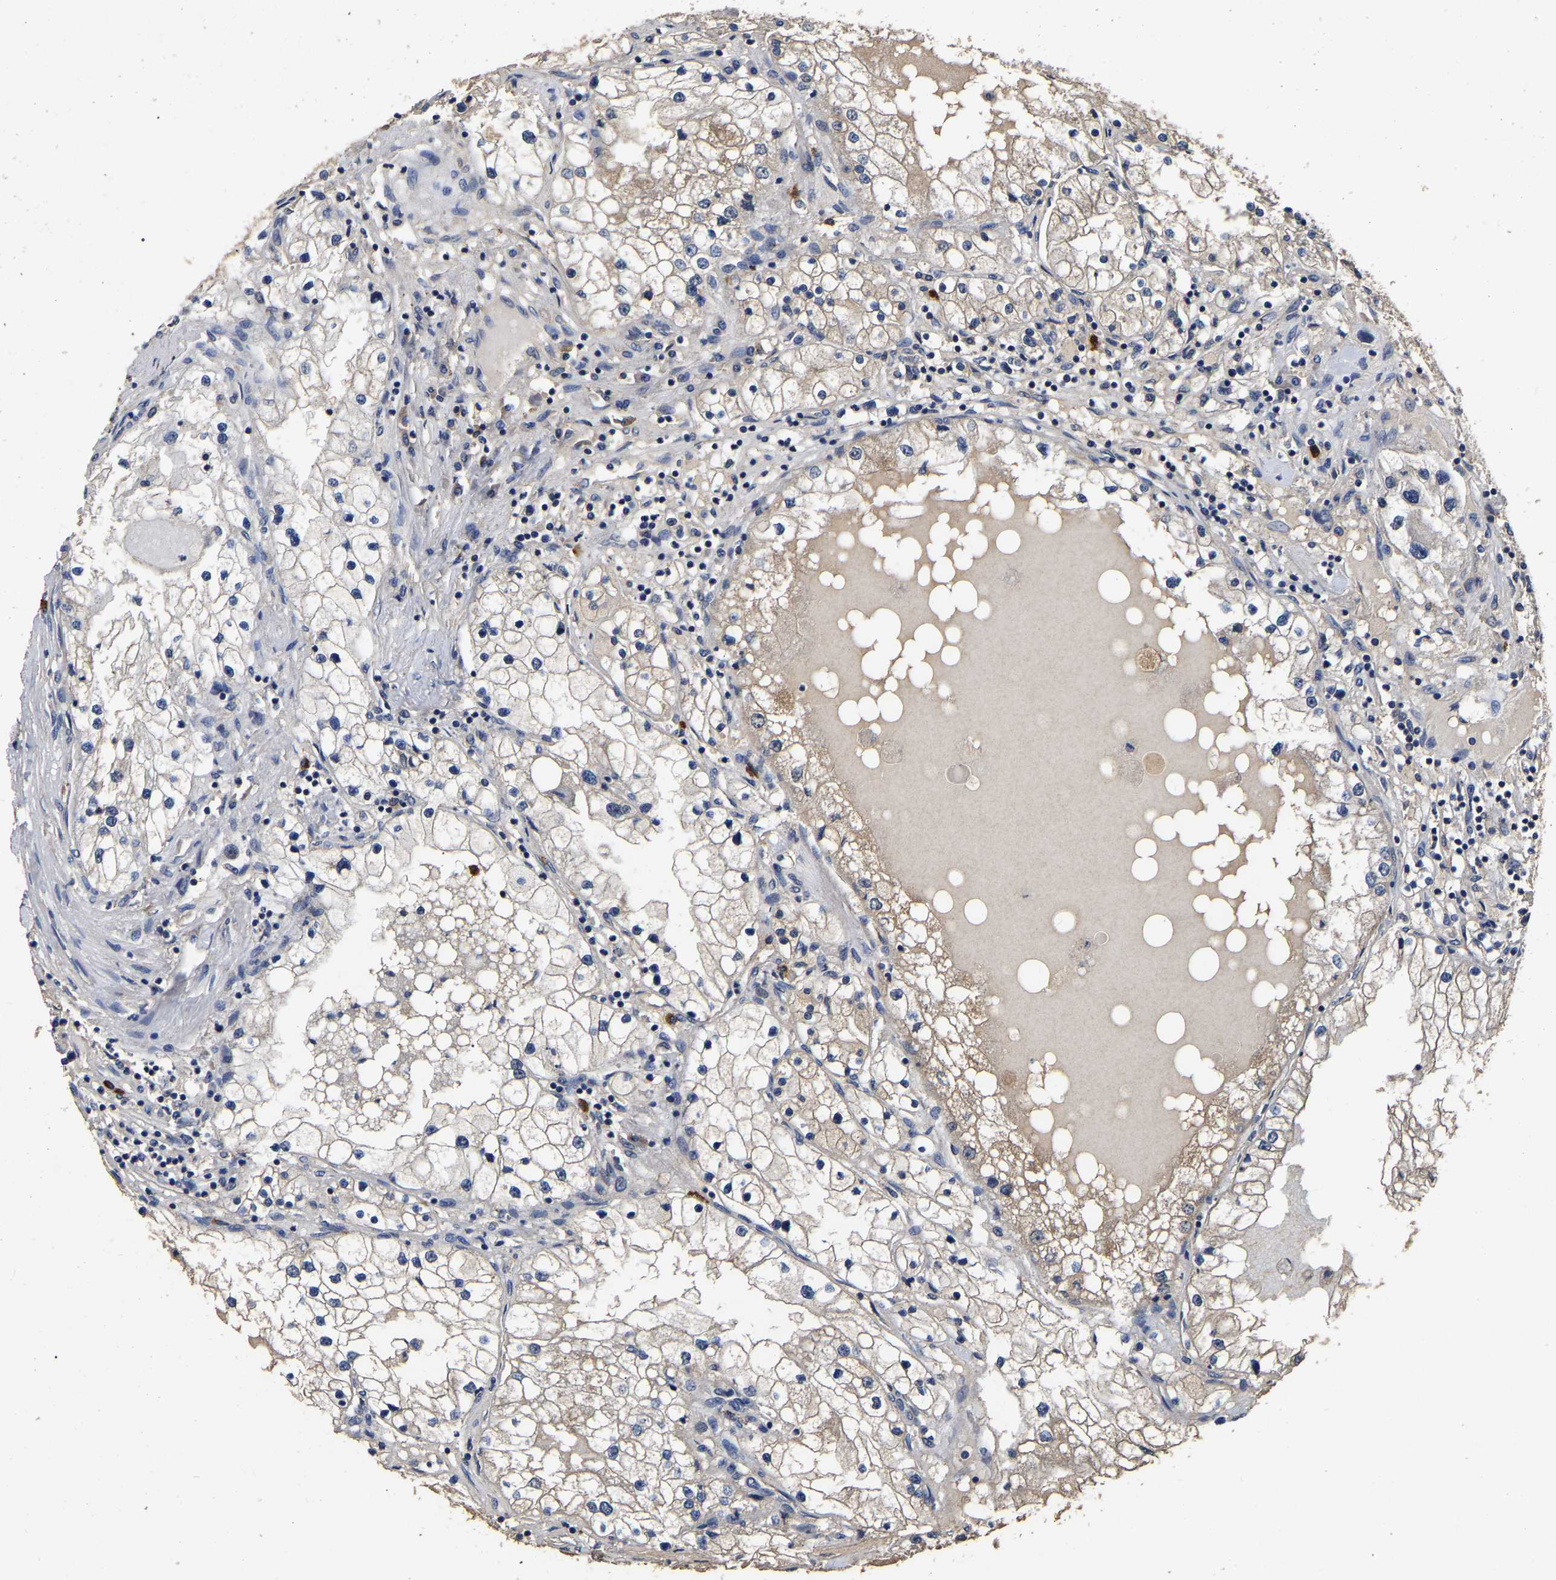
{"staining": {"intensity": "weak", "quantity": "<25%", "location": "cytoplasmic/membranous"}, "tissue": "renal cancer", "cell_type": "Tumor cells", "image_type": "cancer", "snomed": [{"axis": "morphology", "description": "Adenocarcinoma, NOS"}, {"axis": "topography", "description": "Kidney"}], "caption": "Renal cancer was stained to show a protein in brown. There is no significant positivity in tumor cells.", "gene": "STK32C", "patient": {"sex": "male", "age": 68}}